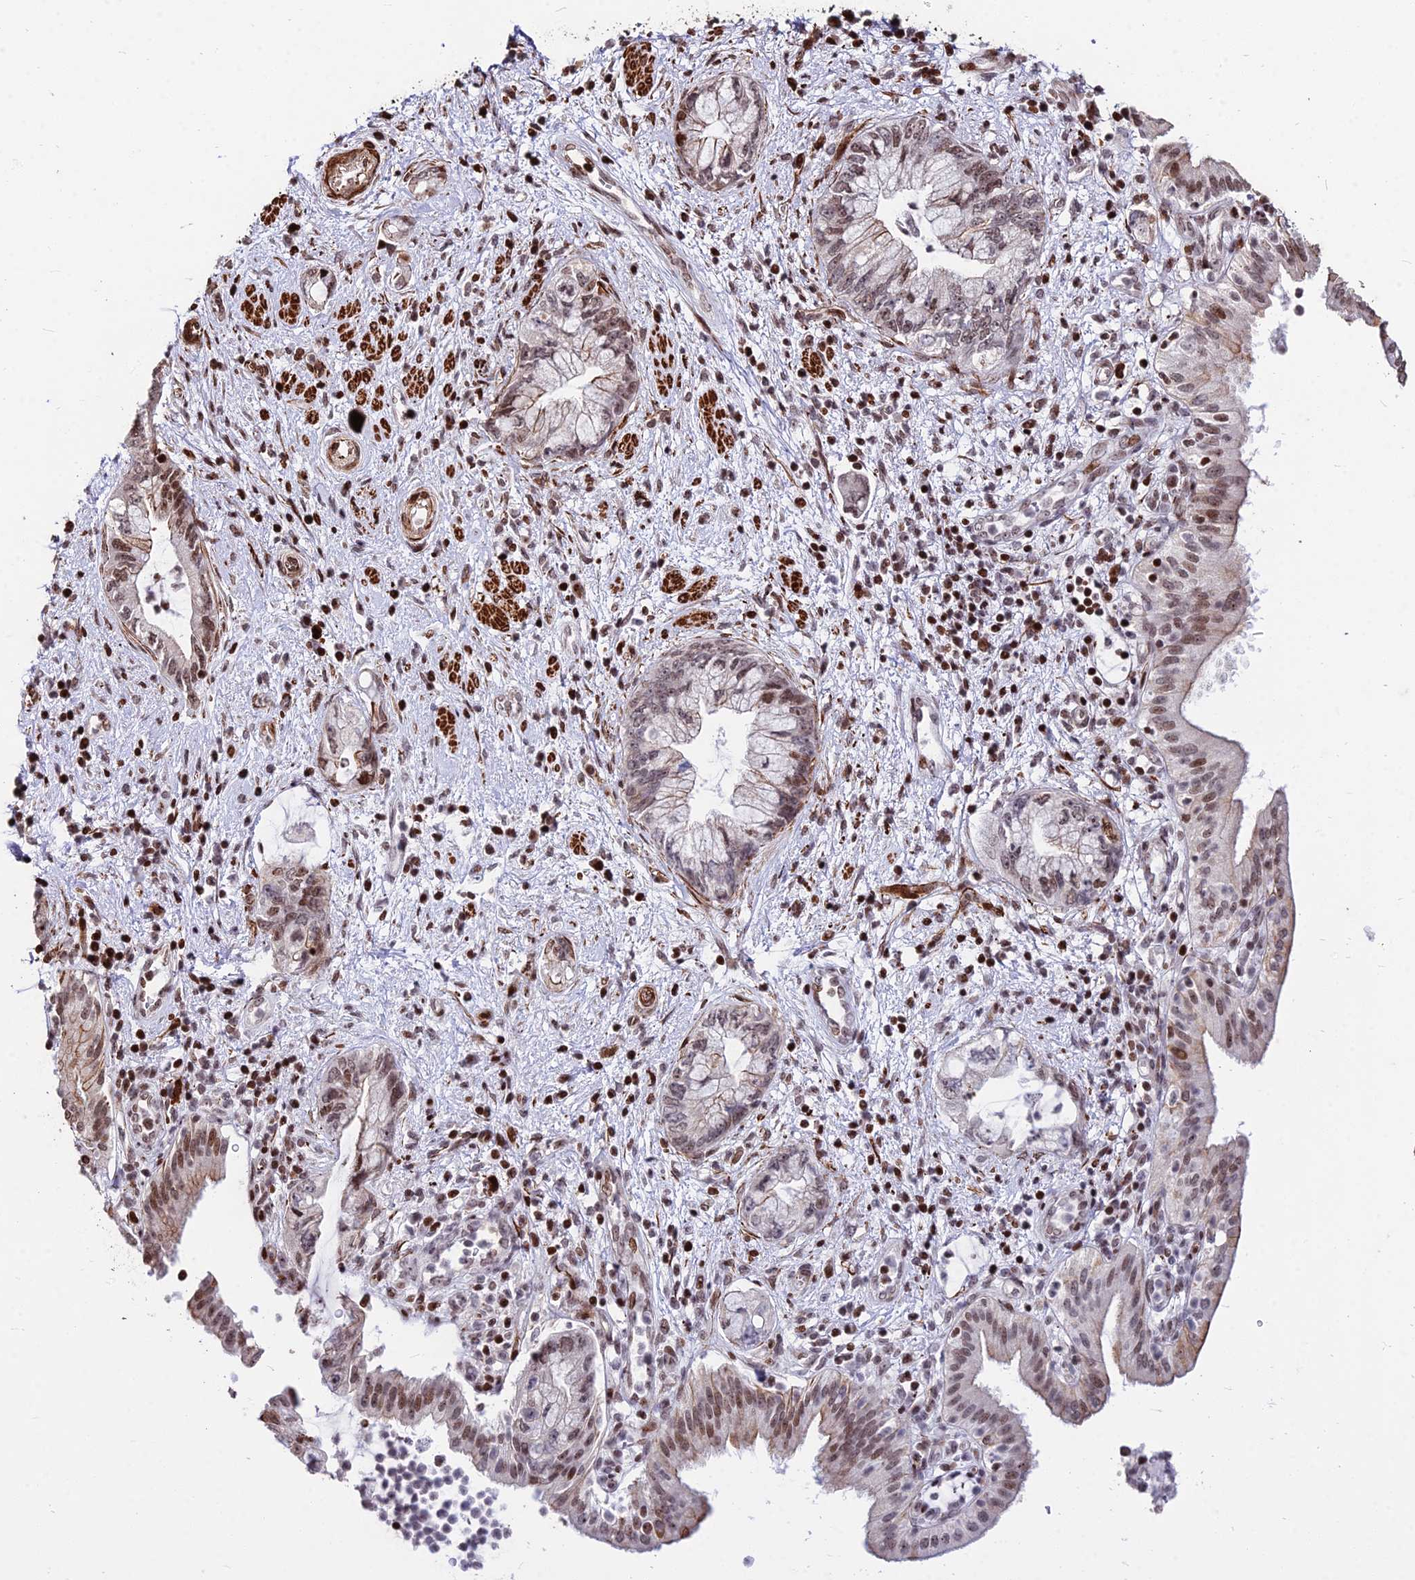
{"staining": {"intensity": "moderate", "quantity": ">75%", "location": "nuclear"}, "tissue": "pancreatic cancer", "cell_type": "Tumor cells", "image_type": "cancer", "snomed": [{"axis": "morphology", "description": "Adenocarcinoma, NOS"}, {"axis": "topography", "description": "Pancreas"}], "caption": "Pancreatic cancer stained with a protein marker shows moderate staining in tumor cells.", "gene": "NYAP2", "patient": {"sex": "female", "age": 73}}